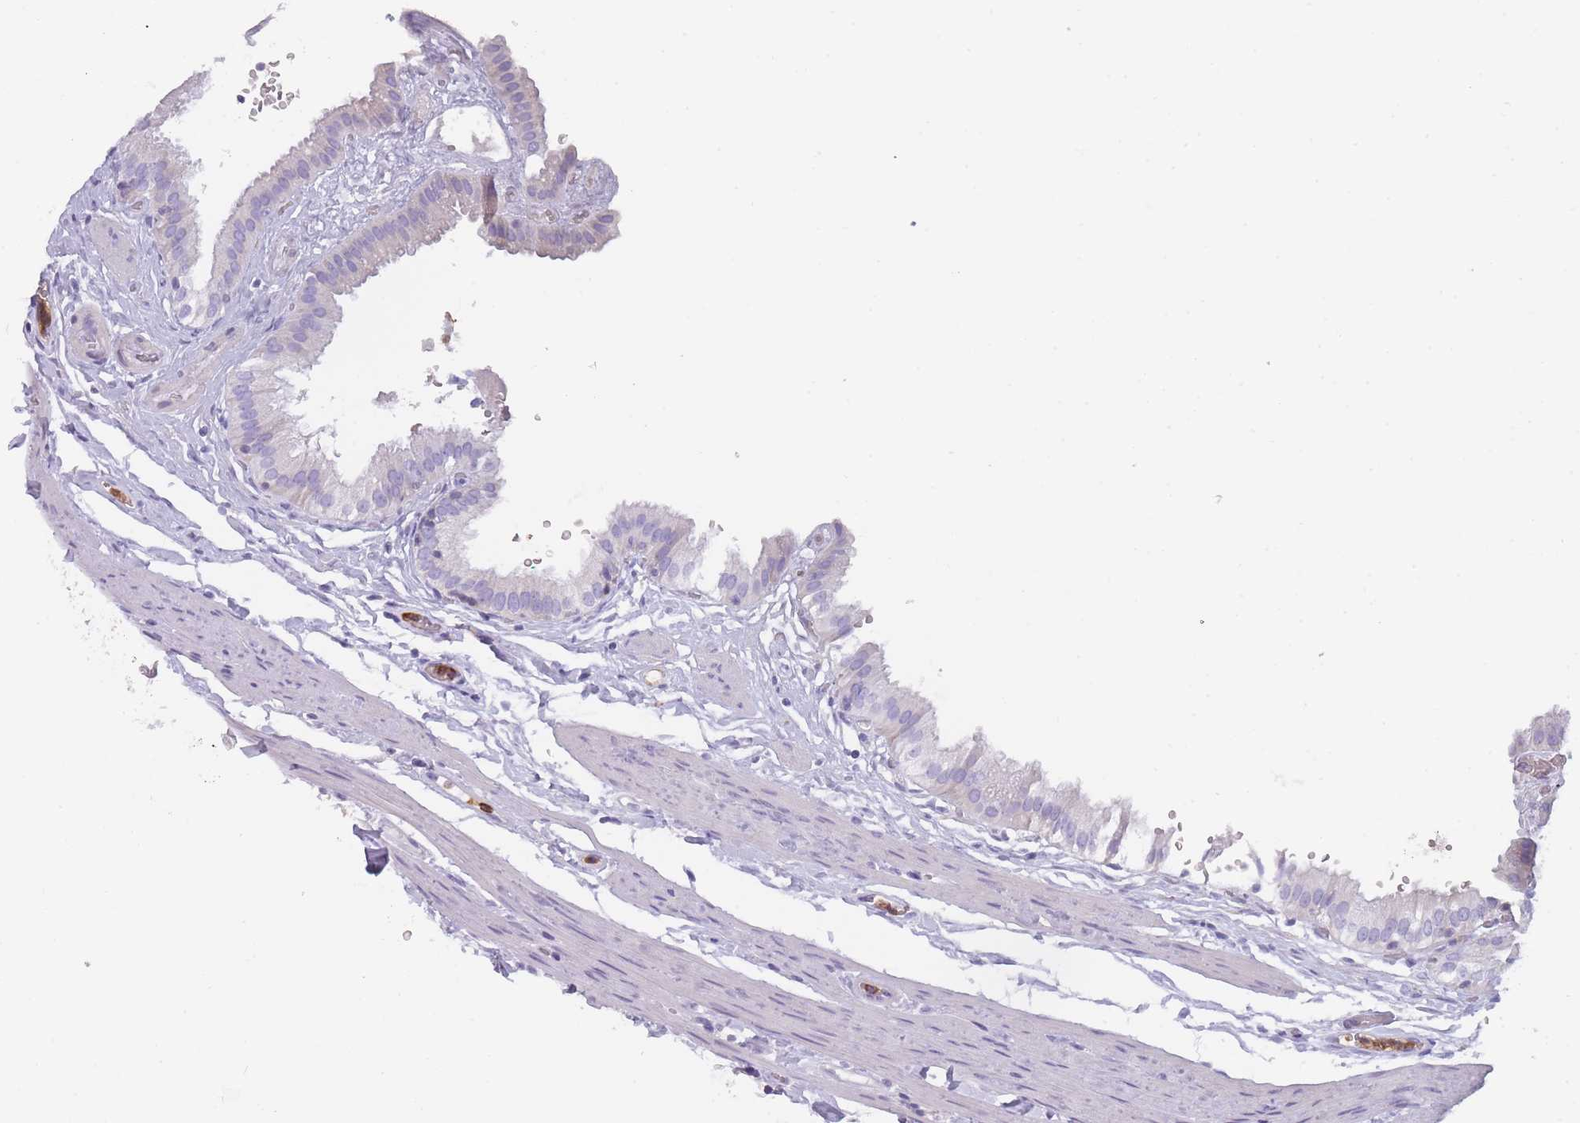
{"staining": {"intensity": "negative", "quantity": "none", "location": "none"}, "tissue": "gallbladder", "cell_type": "Glandular cells", "image_type": "normal", "snomed": [{"axis": "morphology", "description": "Normal tissue, NOS"}, {"axis": "topography", "description": "Gallbladder"}], "caption": "The IHC image has no significant expression in glandular cells of gallbladder. (Brightfield microscopy of DAB (3,3'-diaminobenzidine) IHC at high magnification).", "gene": "CR1L", "patient": {"sex": "female", "age": 61}}